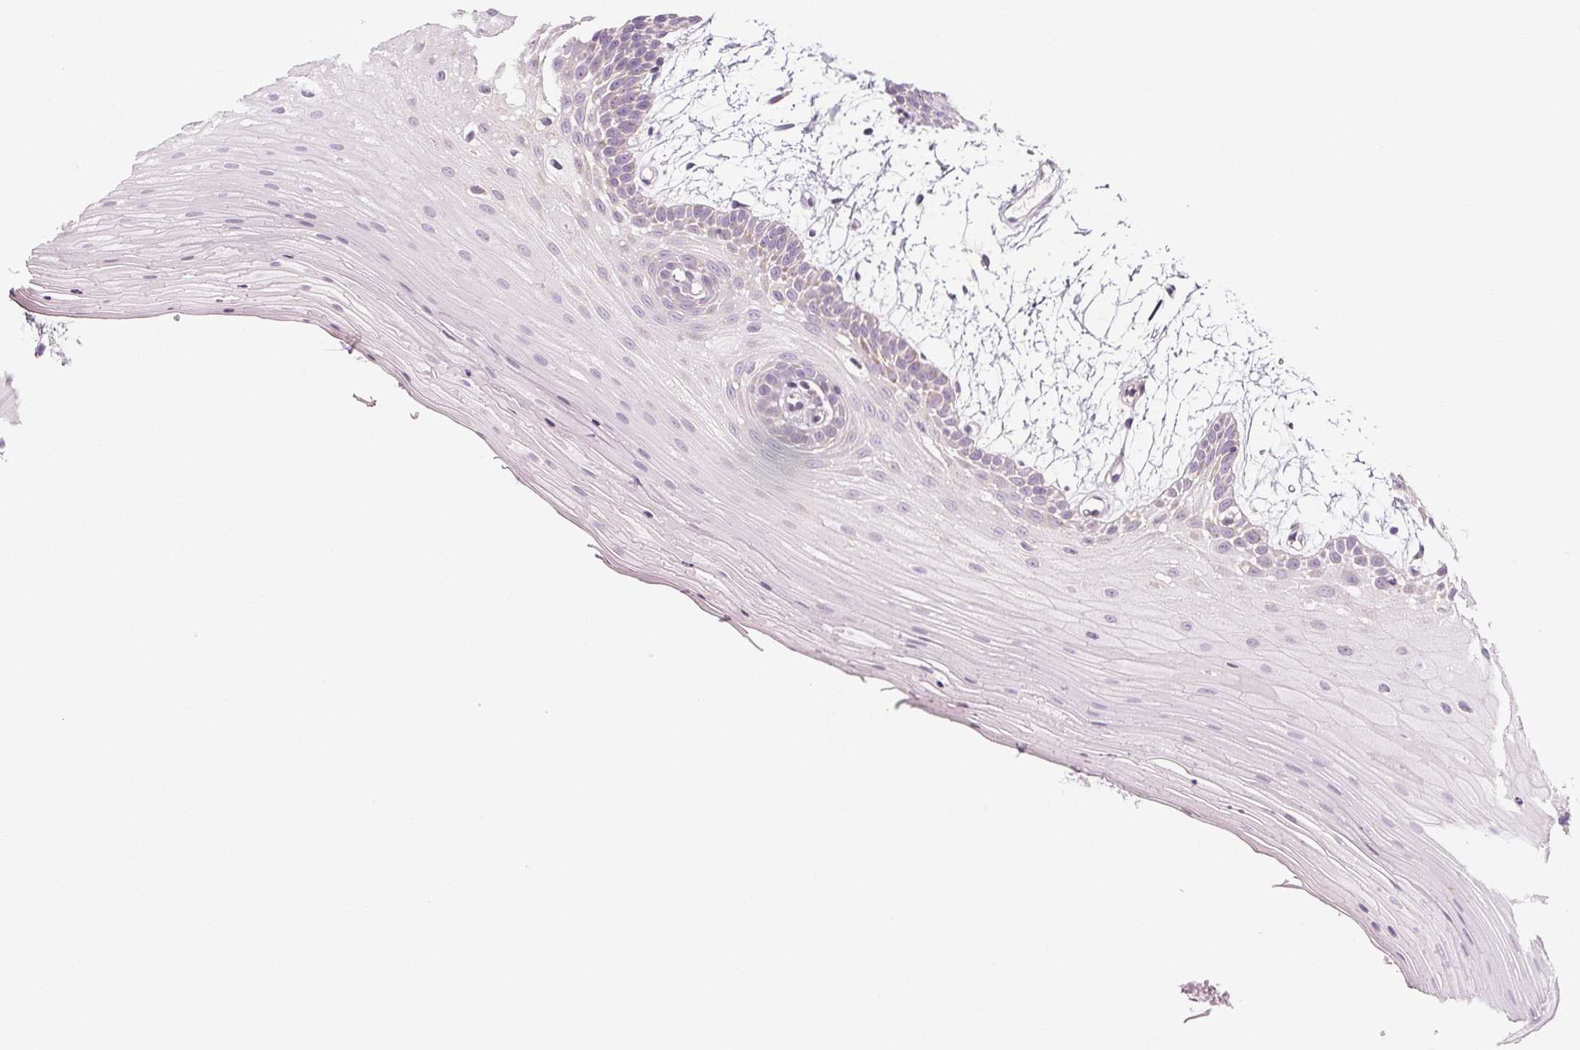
{"staining": {"intensity": "negative", "quantity": "none", "location": "none"}, "tissue": "oral mucosa", "cell_type": "Squamous epithelial cells", "image_type": "normal", "snomed": [{"axis": "morphology", "description": "Normal tissue, NOS"}, {"axis": "morphology", "description": "Squamous cell carcinoma, NOS"}, {"axis": "topography", "description": "Oral tissue"}, {"axis": "topography", "description": "Tounge, NOS"}, {"axis": "topography", "description": "Head-Neck"}], "caption": "Immunohistochemical staining of unremarkable oral mucosa exhibits no significant positivity in squamous epithelial cells. (Stains: DAB immunohistochemistry with hematoxylin counter stain, Microscopy: brightfield microscopy at high magnification).", "gene": "IL17C", "patient": {"sex": "male", "age": 62}}